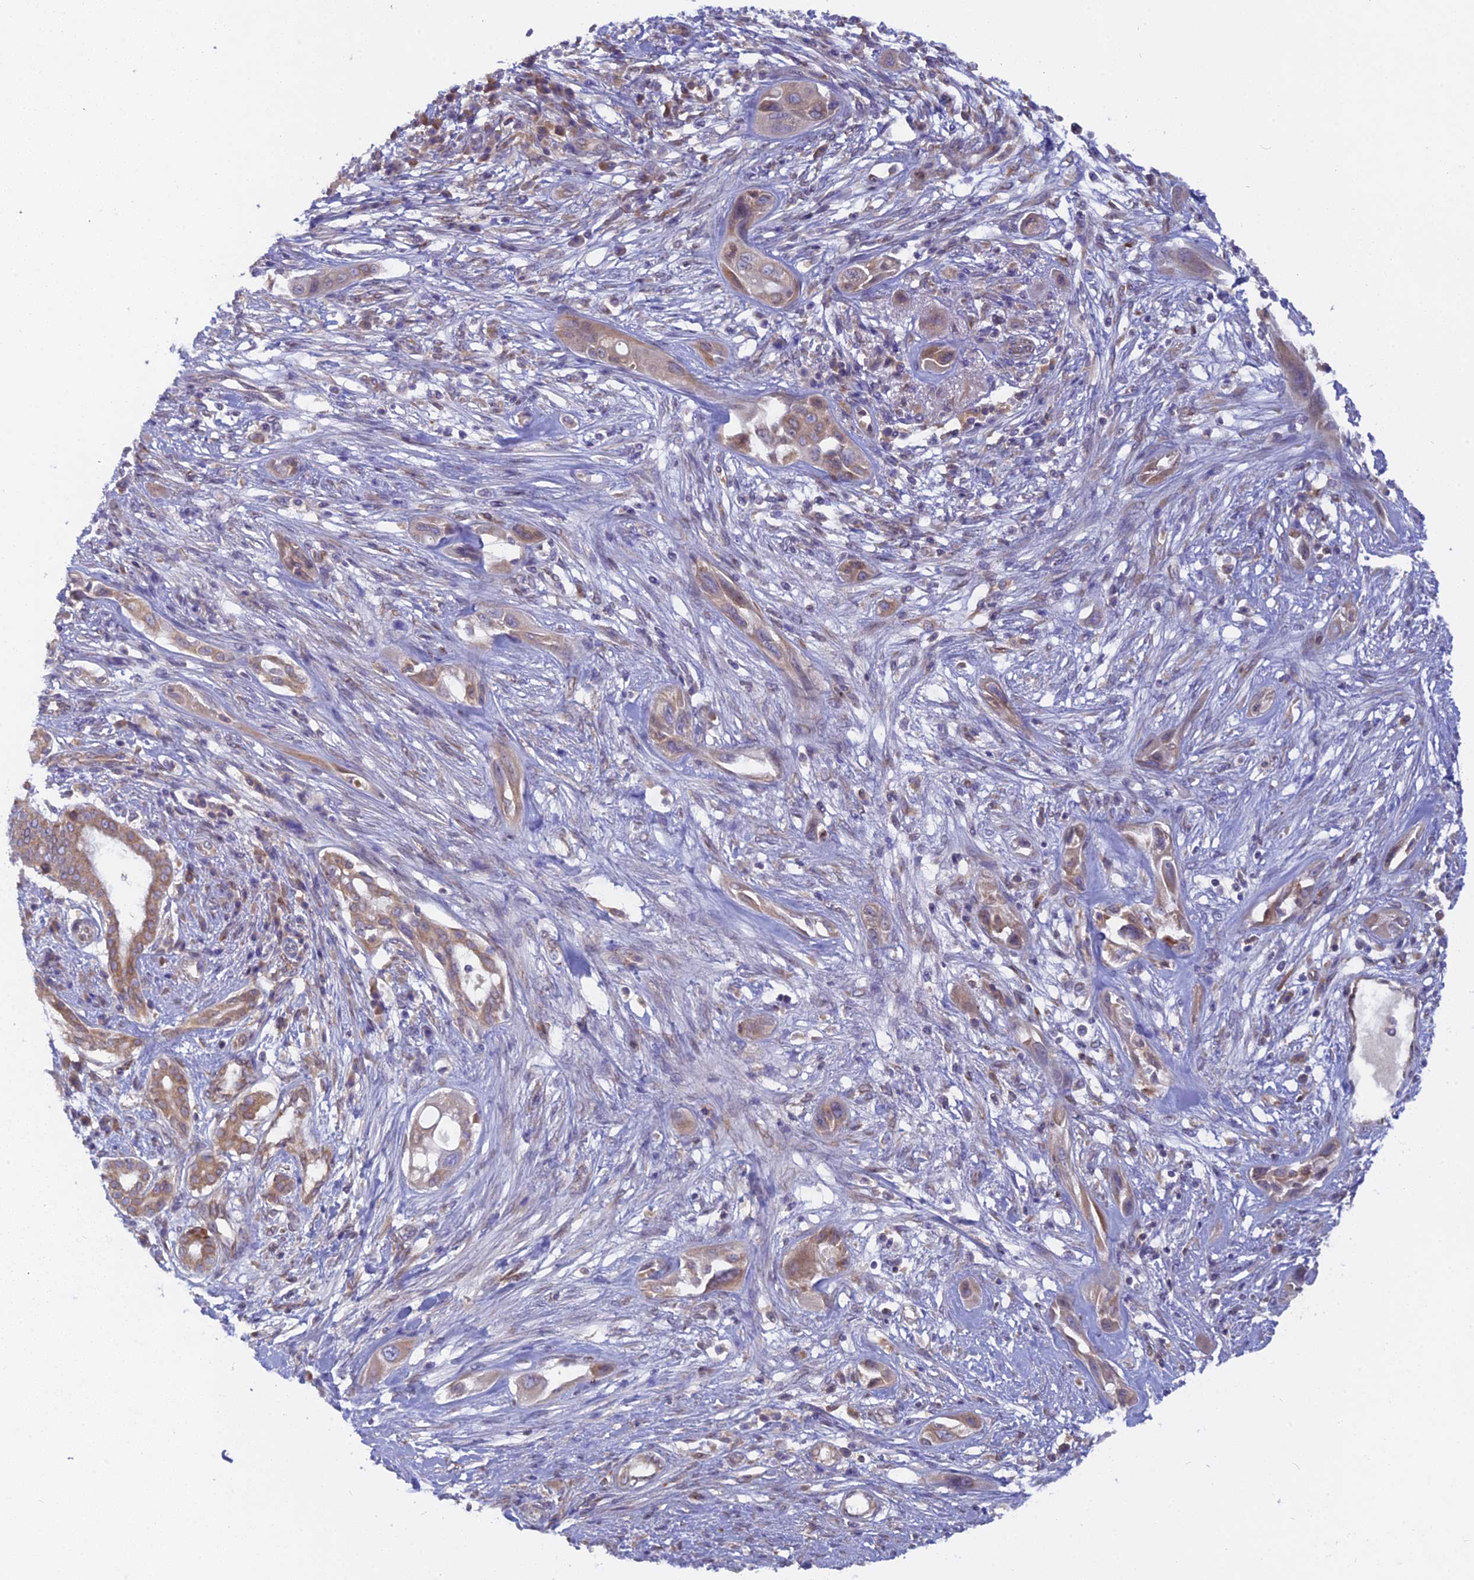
{"staining": {"intensity": "weak", "quantity": ">75%", "location": "cytoplasmic/membranous"}, "tissue": "pancreatic cancer", "cell_type": "Tumor cells", "image_type": "cancer", "snomed": [{"axis": "morphology", "description": "Adenocarcinoma, NOS"}, {"axis": "topography", "description": "Pancreas"}], "caption": "A brown stain highlights weak cytoplasmic/membranous positivity of a protein in adenocarcinoma (pancreatic) tumor cells.", "gene": "TLCD1", "patient": {"sex": "male", "age": 68}}